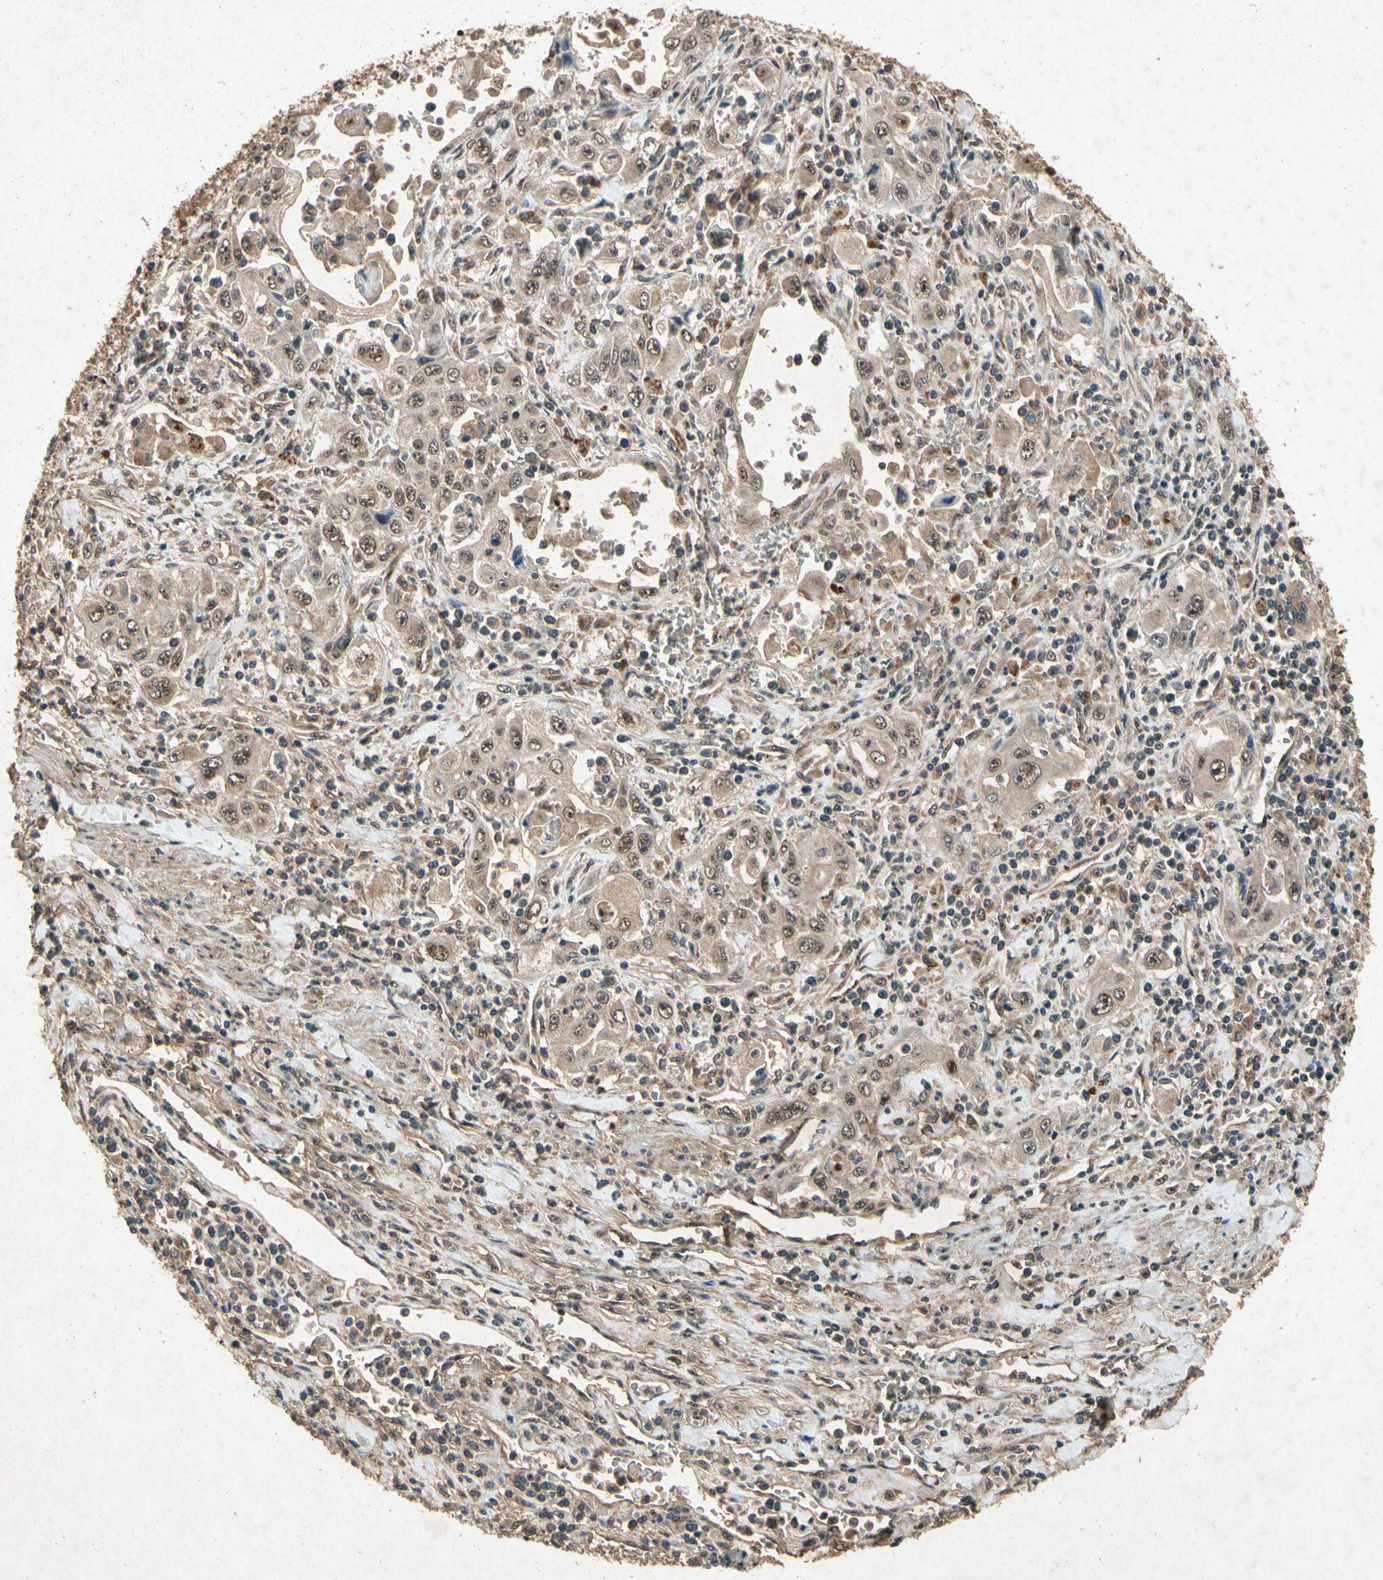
{"staining": {"intensity": "moderate", "quantity": ">75%", "location": "cytoplasmic/membranous,nuclear"}, "tissue": "pancreatic cancer", "cell_type": "Tumor cells", "image_type": "cancer", "snomed": [{"axis": "morphology", "description": "Adenocarcinoma, NOS"}, {"axis": "topography", "description": "Pancreas"}], "caption": "A photomicrograph showing moderate cytoplasmic/membranous and nuclear expression in about >75% of tumor cells in adenocarcinoma (pancreatic), as visualized by brown immunohistochemical staining.", "gene": "PML", "patient": {"sex": "male", "age": 70}}